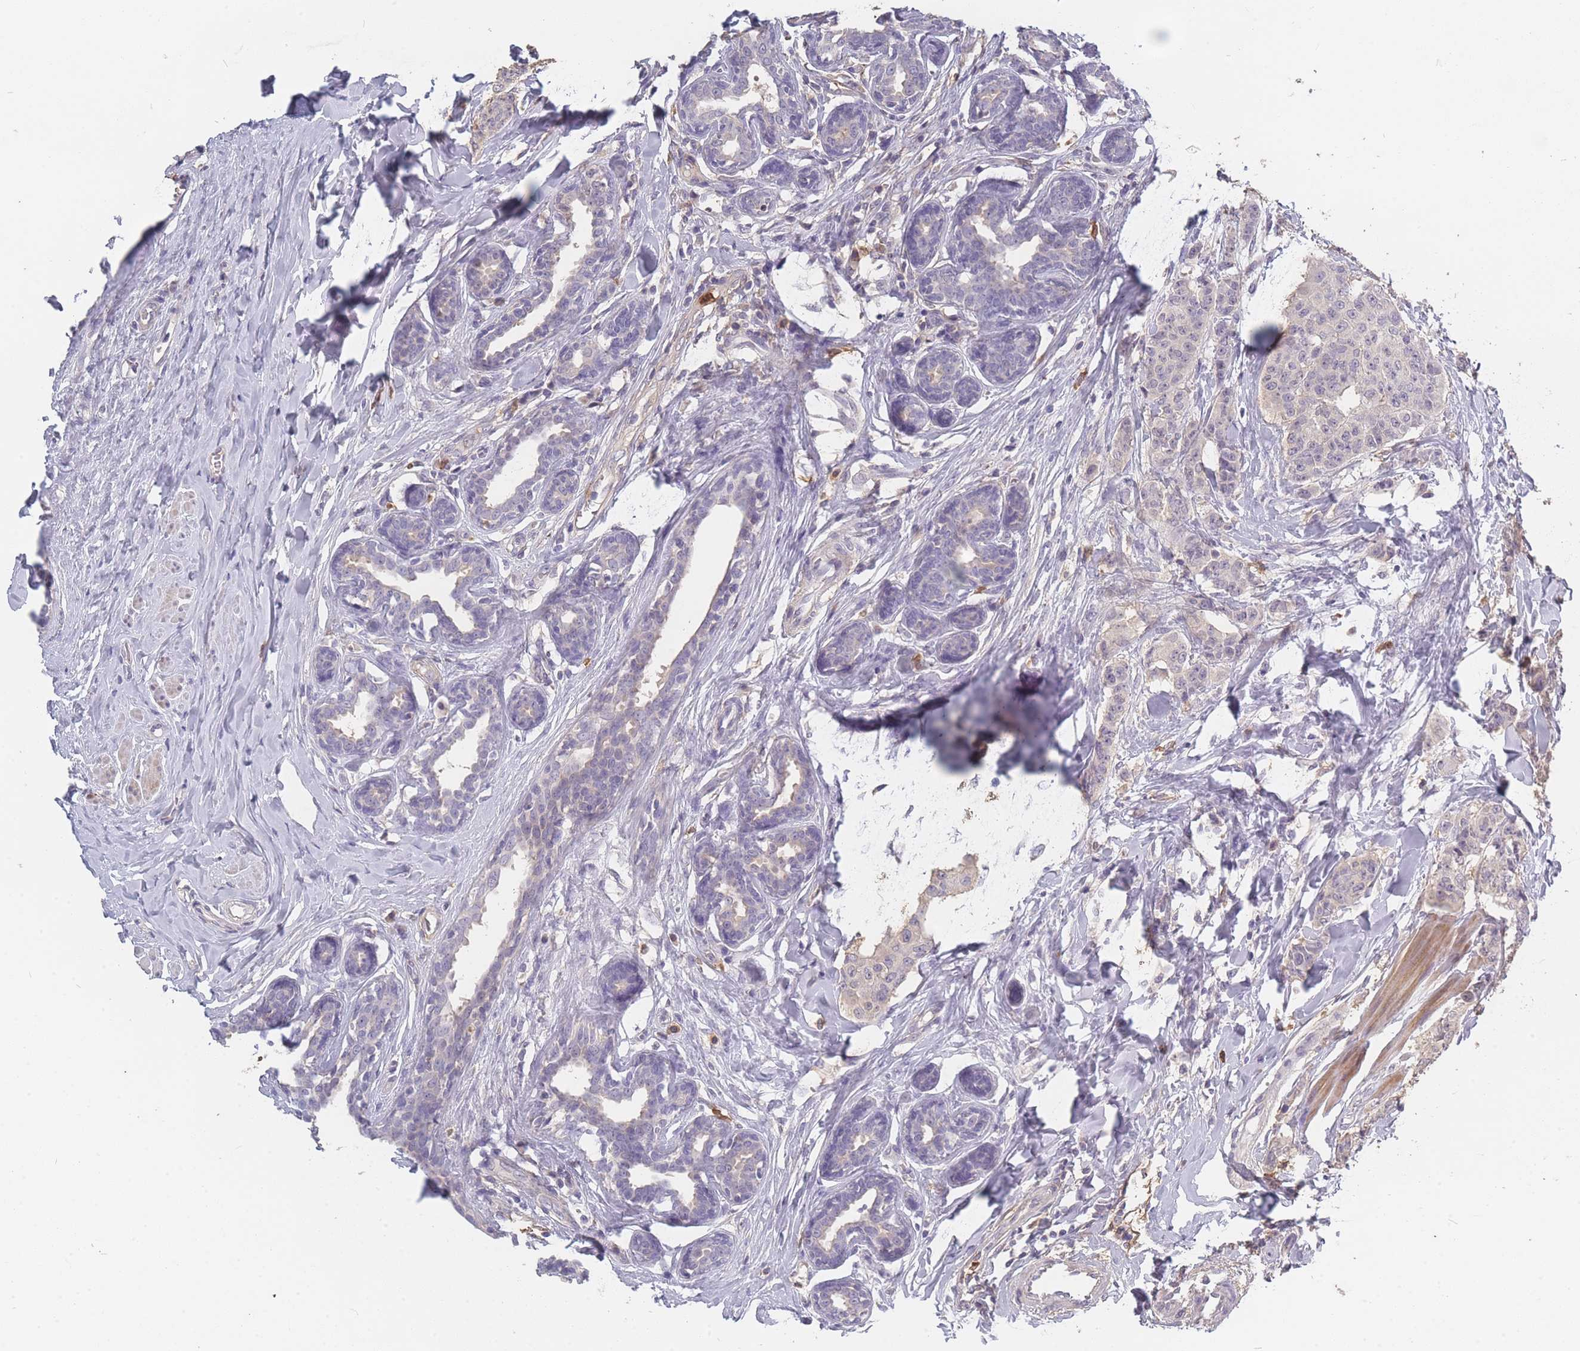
{"staining": {"intensity": "negative", "quantity": "none", "location": "none"}, "tissue": "breast cancer", "cell_type": "Tumor cells", "image_type": "cancer", "snomed": [{"axis": "morphology", "description": "Duct carcinoma"}, {"axis": "topography", "description": "Breast"}], "caption": "Human breast cancer stained for a protein using IHC reveals no expression in tumor cells.", "gene": "BST1", "patient": {"sex": "female", "age": 40}}